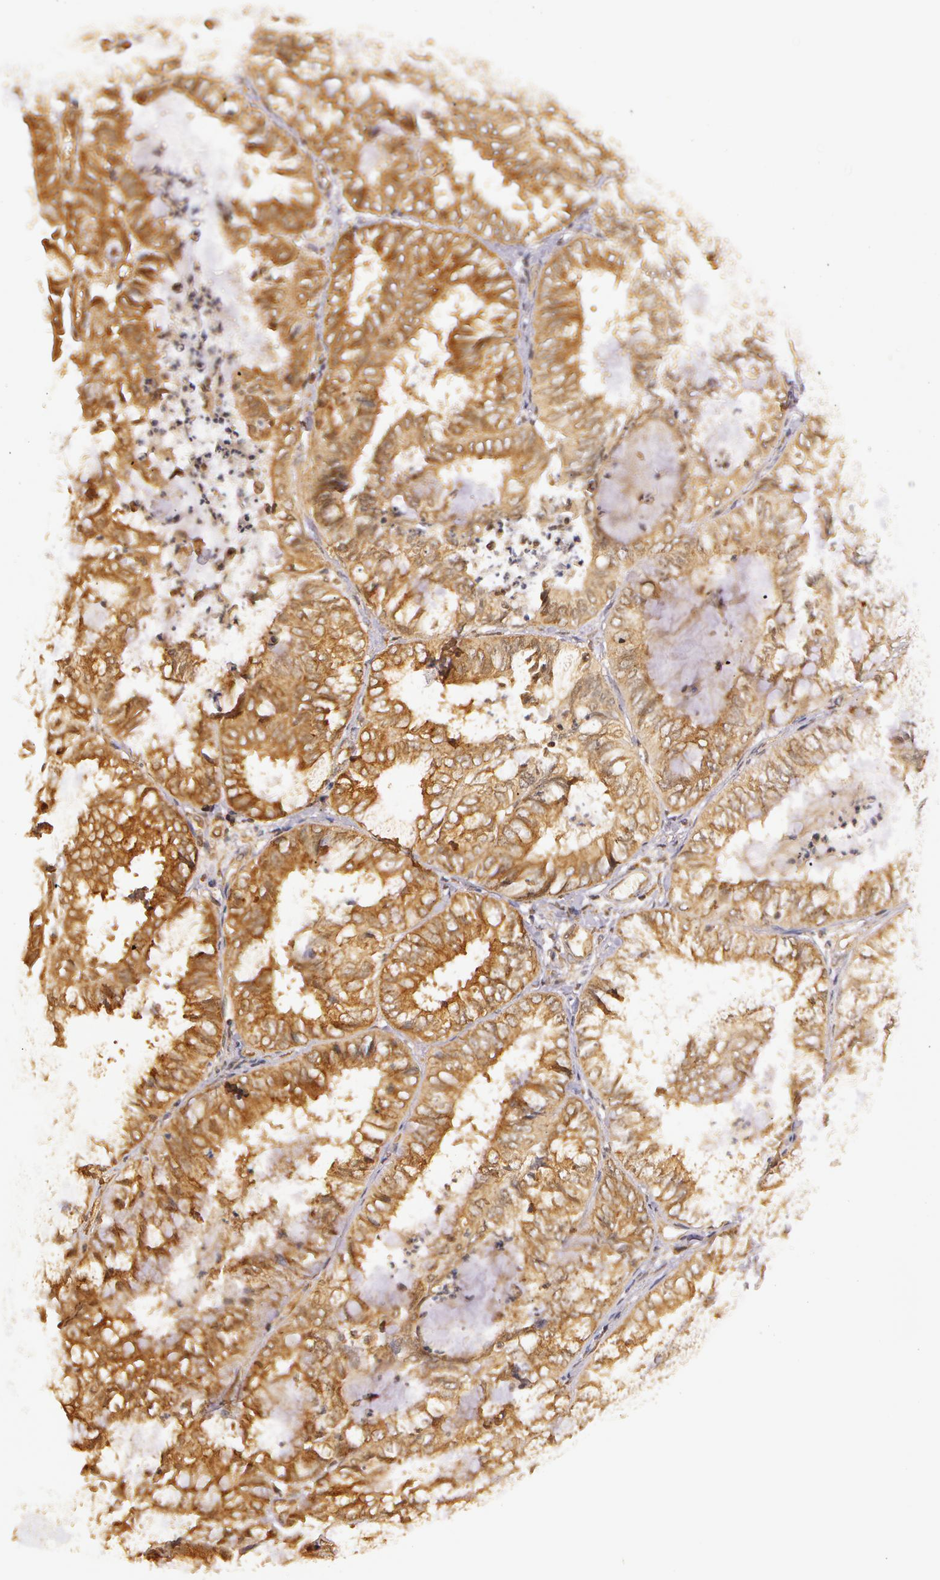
{"staining": {"intensity": "moderate", "quantity": ">75%", "location": "cytoplasmic/membranous"}, "tissue": "endometrial cancer", "cell_type": "Tumor cells", "image_type": "cancer", "snomed": [{"axis": "morphology", "description": "Adenocarcinoma, NOS"}, {"axis": "topography", "description": "Endometrium"}], "caption": "Immunohistochemistry staining of adenocarcinoma (endometrial), which exhibits medium levels of moderate cytoplasmic/membranous expression in about >75% of tumor cells indicating moderate cytoplasmic/membranous protein expression. The staining was performed using DAB (3,3'-diaminobenzidine) (brown) for protein detection and nuclei were counterstained in hematoxylin (blue).", "gene": "ASCC2", "patient": {"sex": "female", "age": 59}}